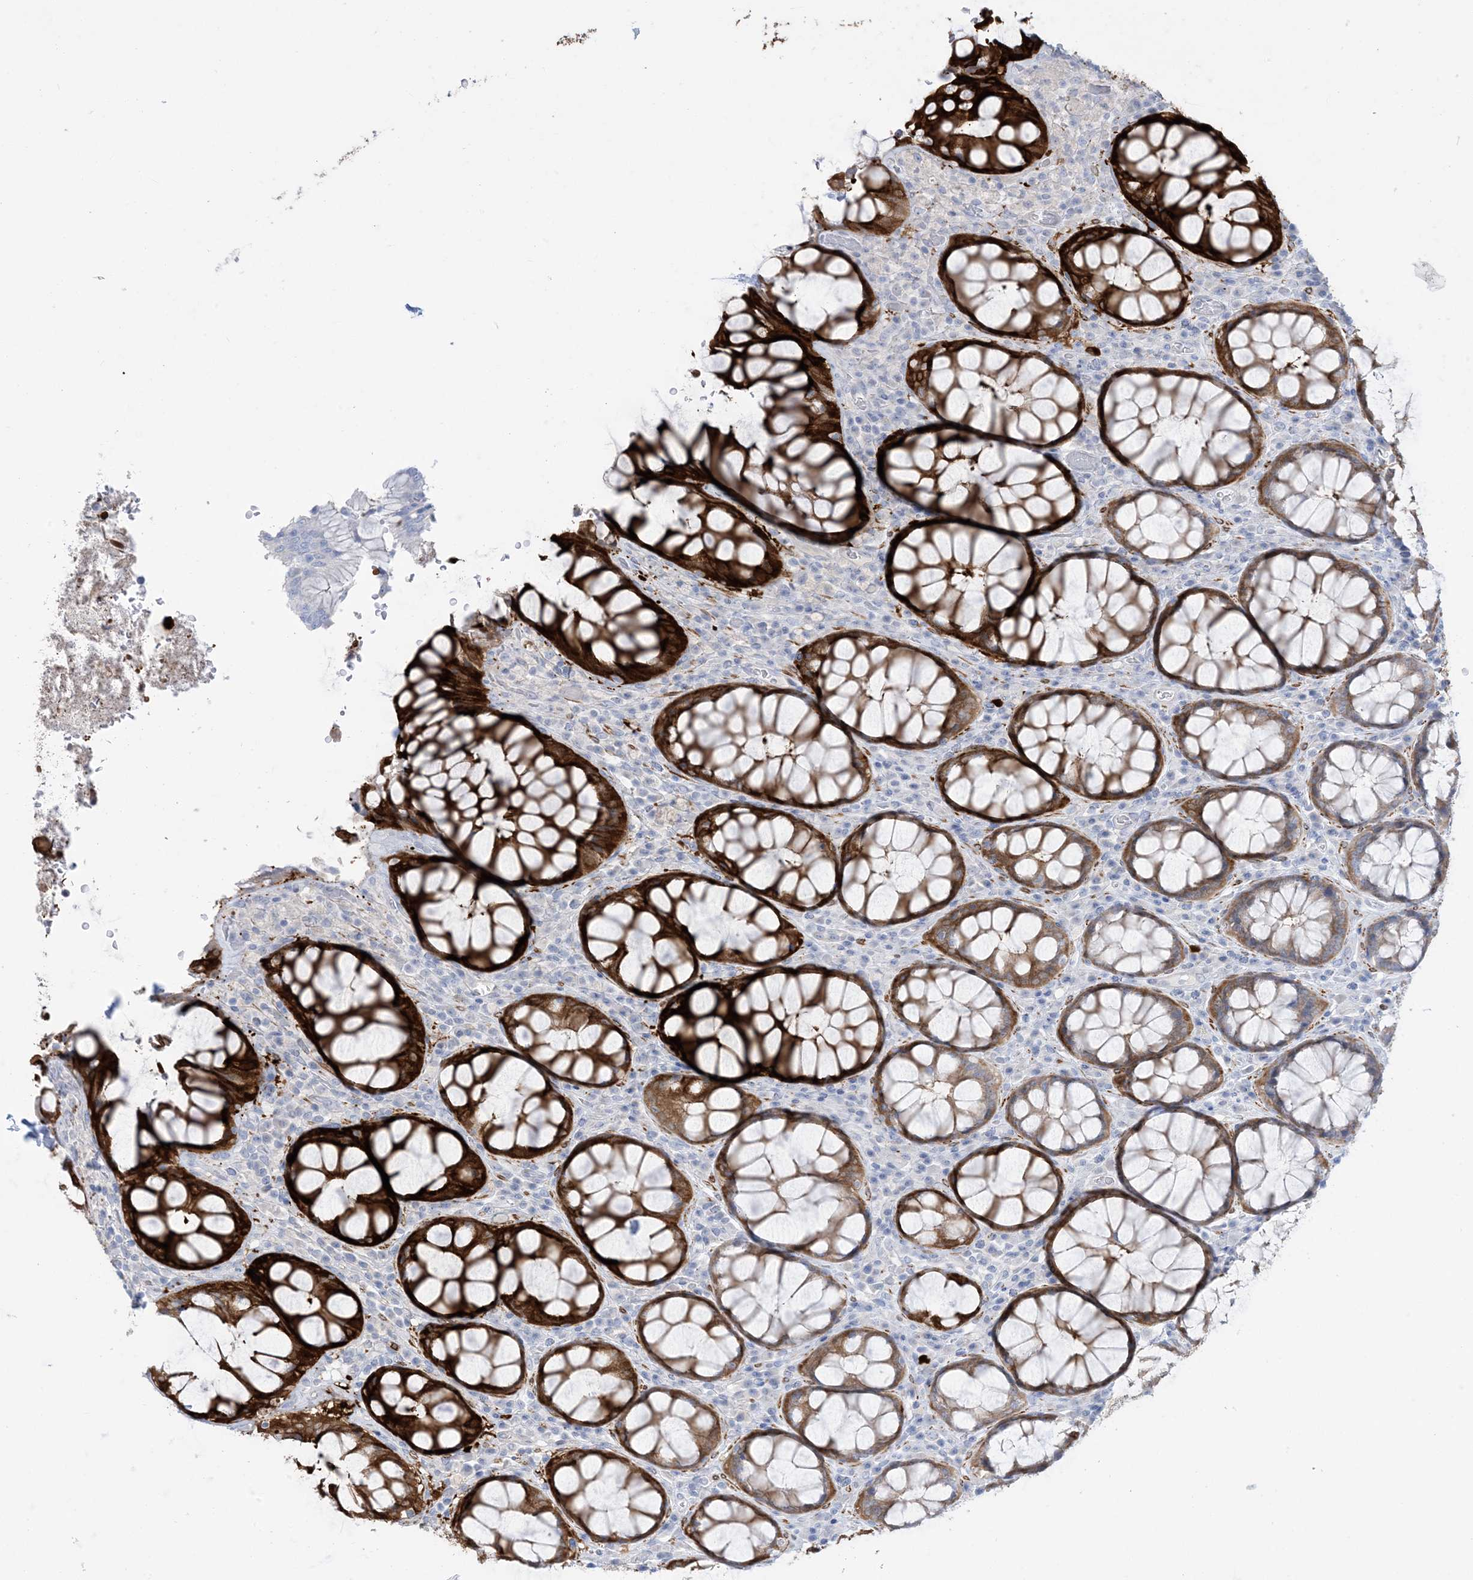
{"staining": {"intensity": "strong", "quantity": ">75%", "location": "cytoplasmic/membranous"}, "tissue": "rectum", "cell_type": "Glandular cells", "image_type": "normal", "snomed": [{"axis": "morphology", "description": "Normal tissue, NOS"}, {"axis": "topography", "description": "Rectum"}], "caption": "A brown stain highlights strong cytoplasmic/membranous expression of a protein in glandular cells of unremarkable rectum.", "gene": "MARS2", "patient": {"sex": "male", "age": 64}}